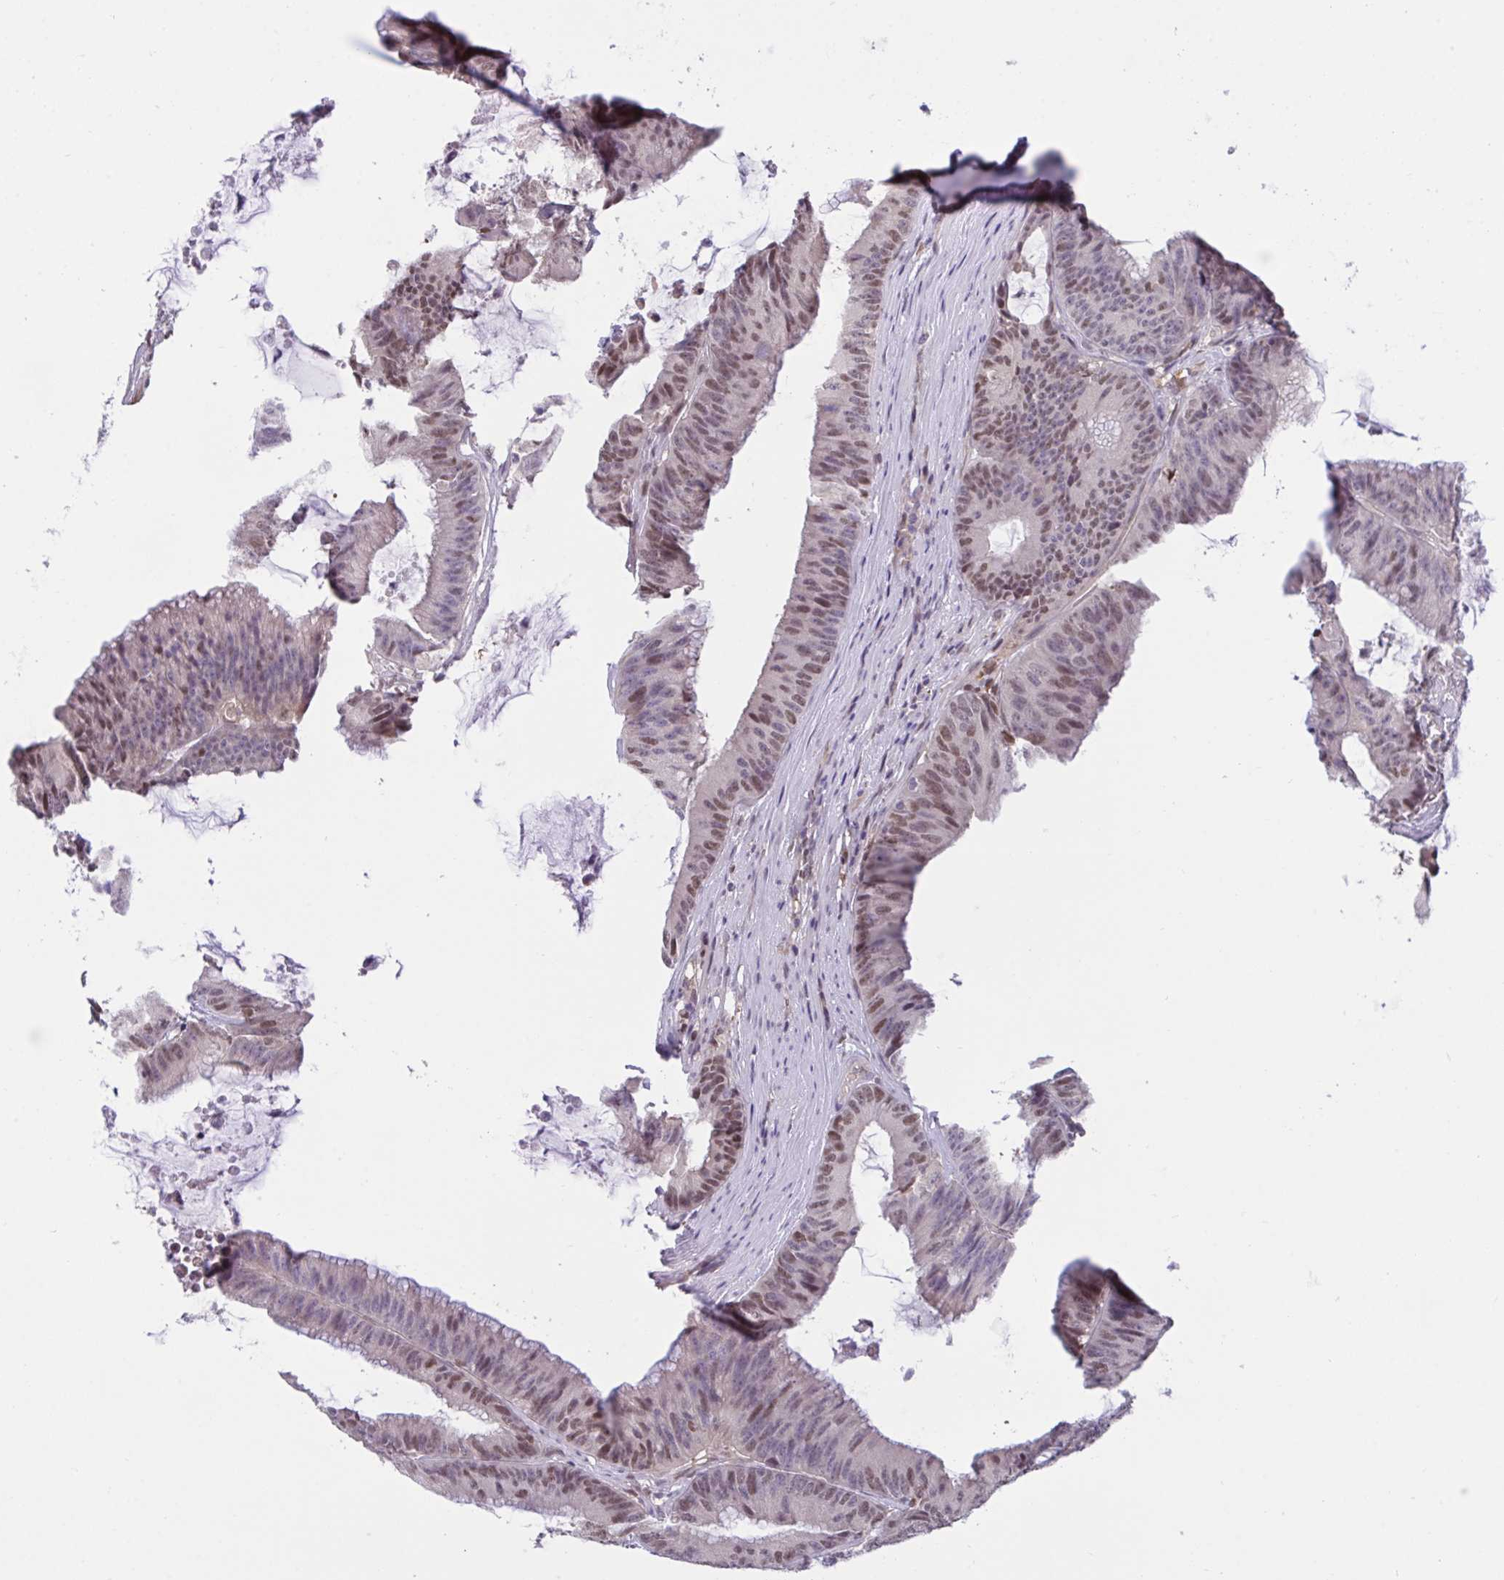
{"staining": {"intensity": "moderate", "quantity": "25%-75%", "location": "nuclear"}, "tissue": "colorectal cancer", "cell_type": "Tumor cells", "image_type": "cancer", "snomed": [{"axis": "morphology", "description": "Adenocarcinoma, NOS"}, {"axis": "topography", "description": "Colon"}], "caption": "A photomicrograph showing moderate nuclear positivity in about 25%-75% of tumor cells in colorectal adenocarcinoma, as visualized by brown immunohistochemical staining.", "gene": "ZNF444", "patient": {"sex": "female", "age": 78}}